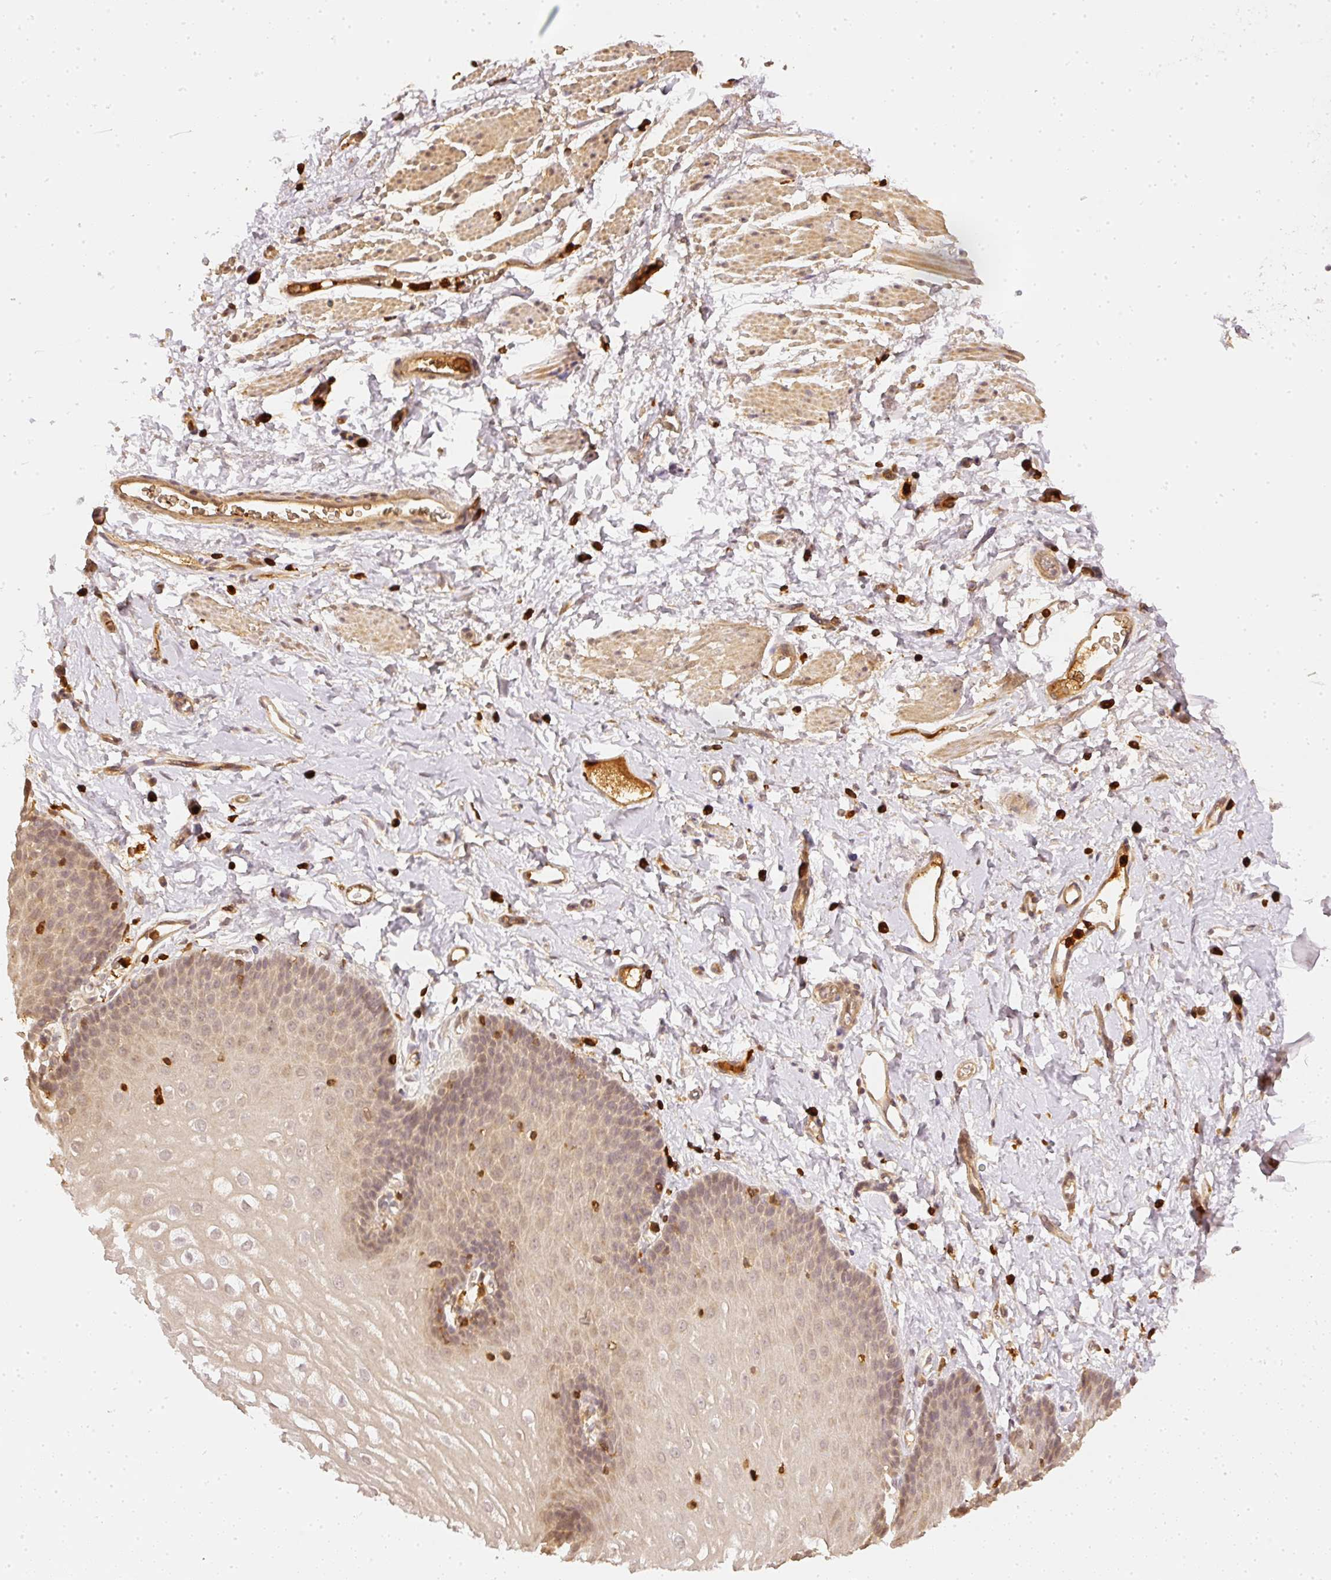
{"staining": {"intensity": "weak", "quantity": "25%-75%", "location": "cytoplasmic/membranous,nuclear"}, "tissue": "esophagus", "cell_type": "Squamous epithelial cells", "image_type": "normal", "snomed": [{"axis": "morphology", "description": "Normal tissue, NOS"}, {"axis": "topography", "description": "Esophagus"}], "caption": "The immunohistochemical stain labels weak cytoplasmic/membranous,nuclear expression in squamous epithelial cells of unremarkable esophagus. (DAB IHC with brightfield microscopy, high magnification).", "gene": "PFN1", "patient": {"sex": "male", "age": 70}}